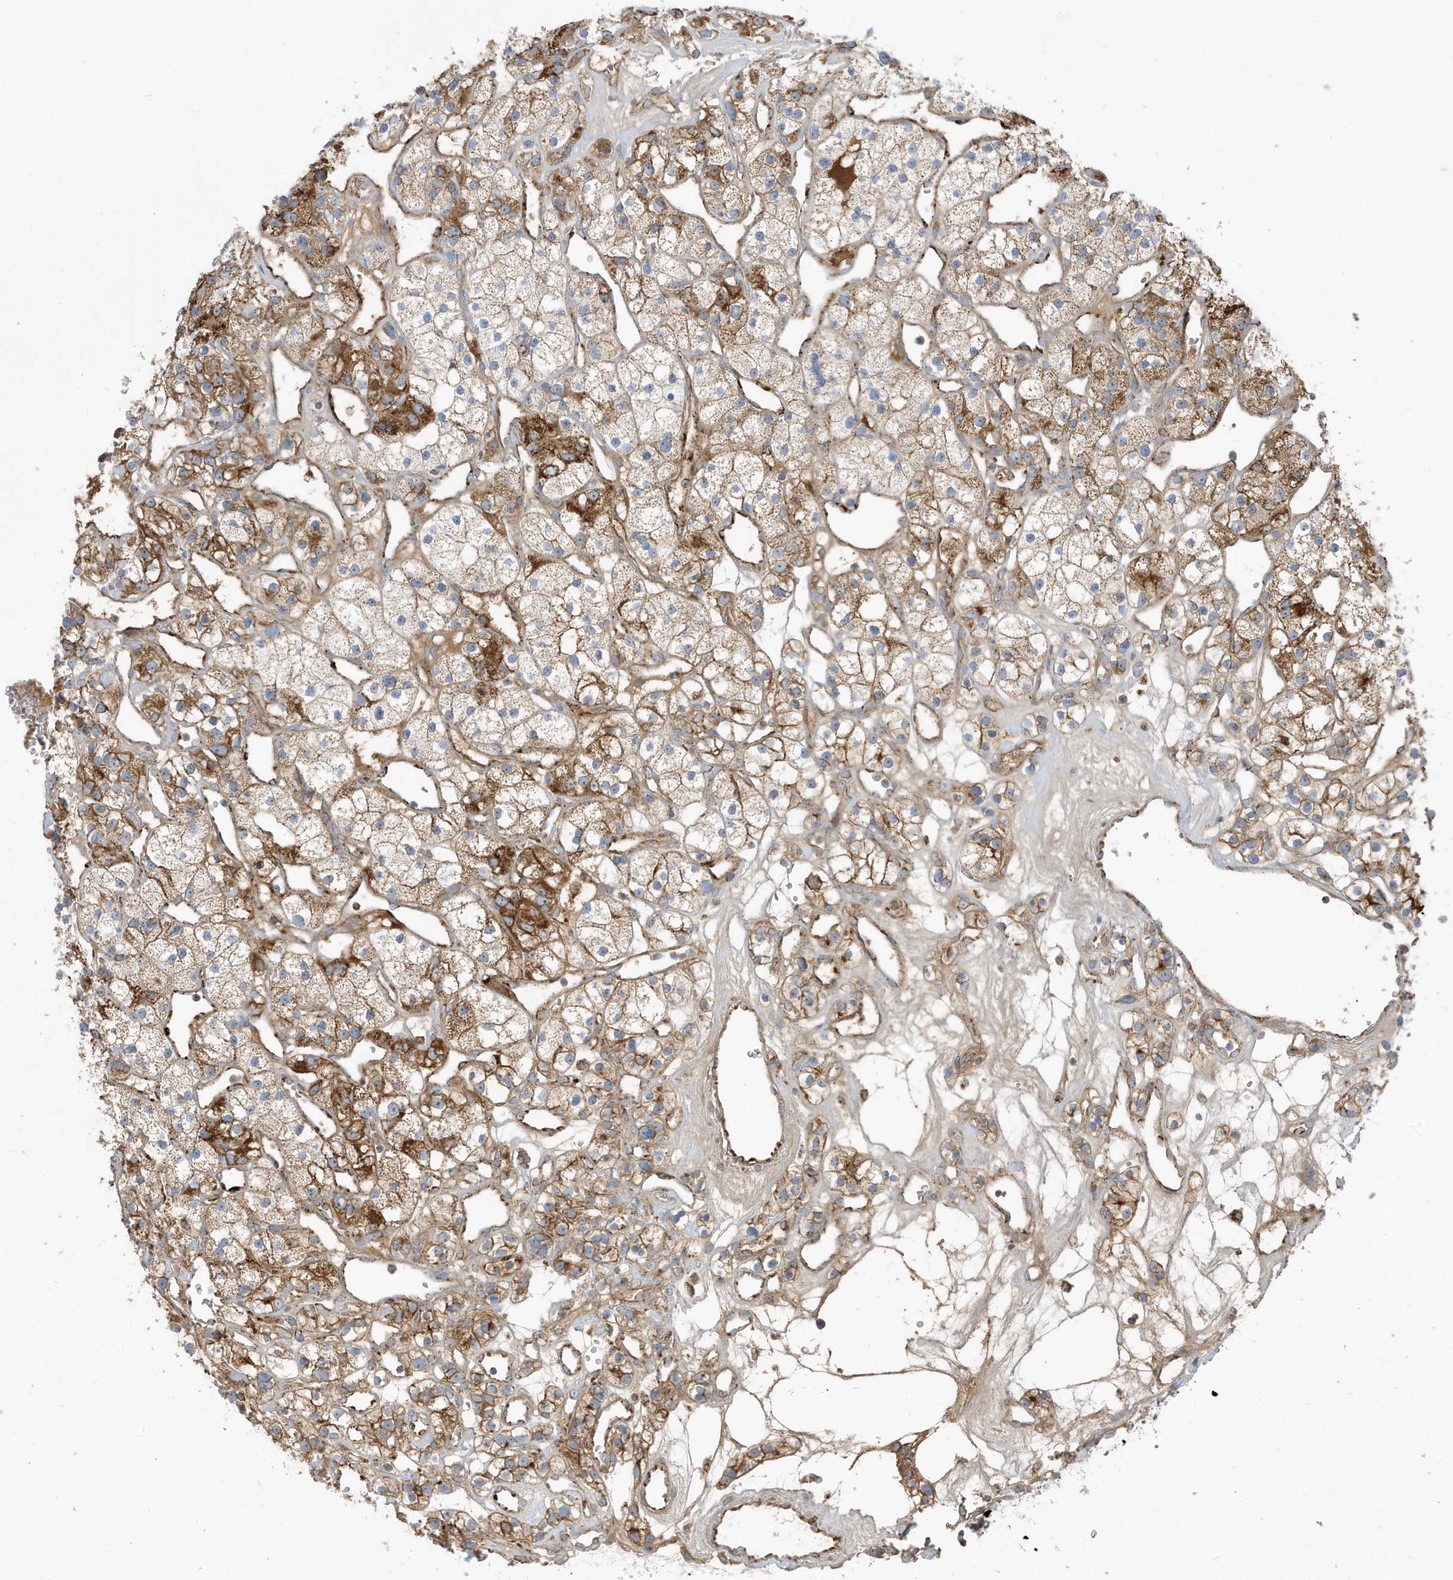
{"staining": {"intensity": "moderate", "quantity": ">75%", "location": "cytoplasmic/membranous"}, "tissue": "renal cancer", "cell_type": "Tumor cells", "image_type": "cancer", "snomed": [{"axis": "morphology", "description": "Adenocarcinoma, NOS"}, {"axis": "topography", "description": "Kidney"}], "caption": "IHC staining of renal adenocarcinoma, which demonstrates medium levels of moderate cytoplasmic/membranous positivity in about >75% of tumor cells indicating moderate cytoplasmic/membranous protein positivity. The staining was performed using DAB (brown) for protein detection and nuclei were counterstained in hematoxylin (blue).", "gene": "IFT57", "patient": {"sex": "female", "age": 57}}